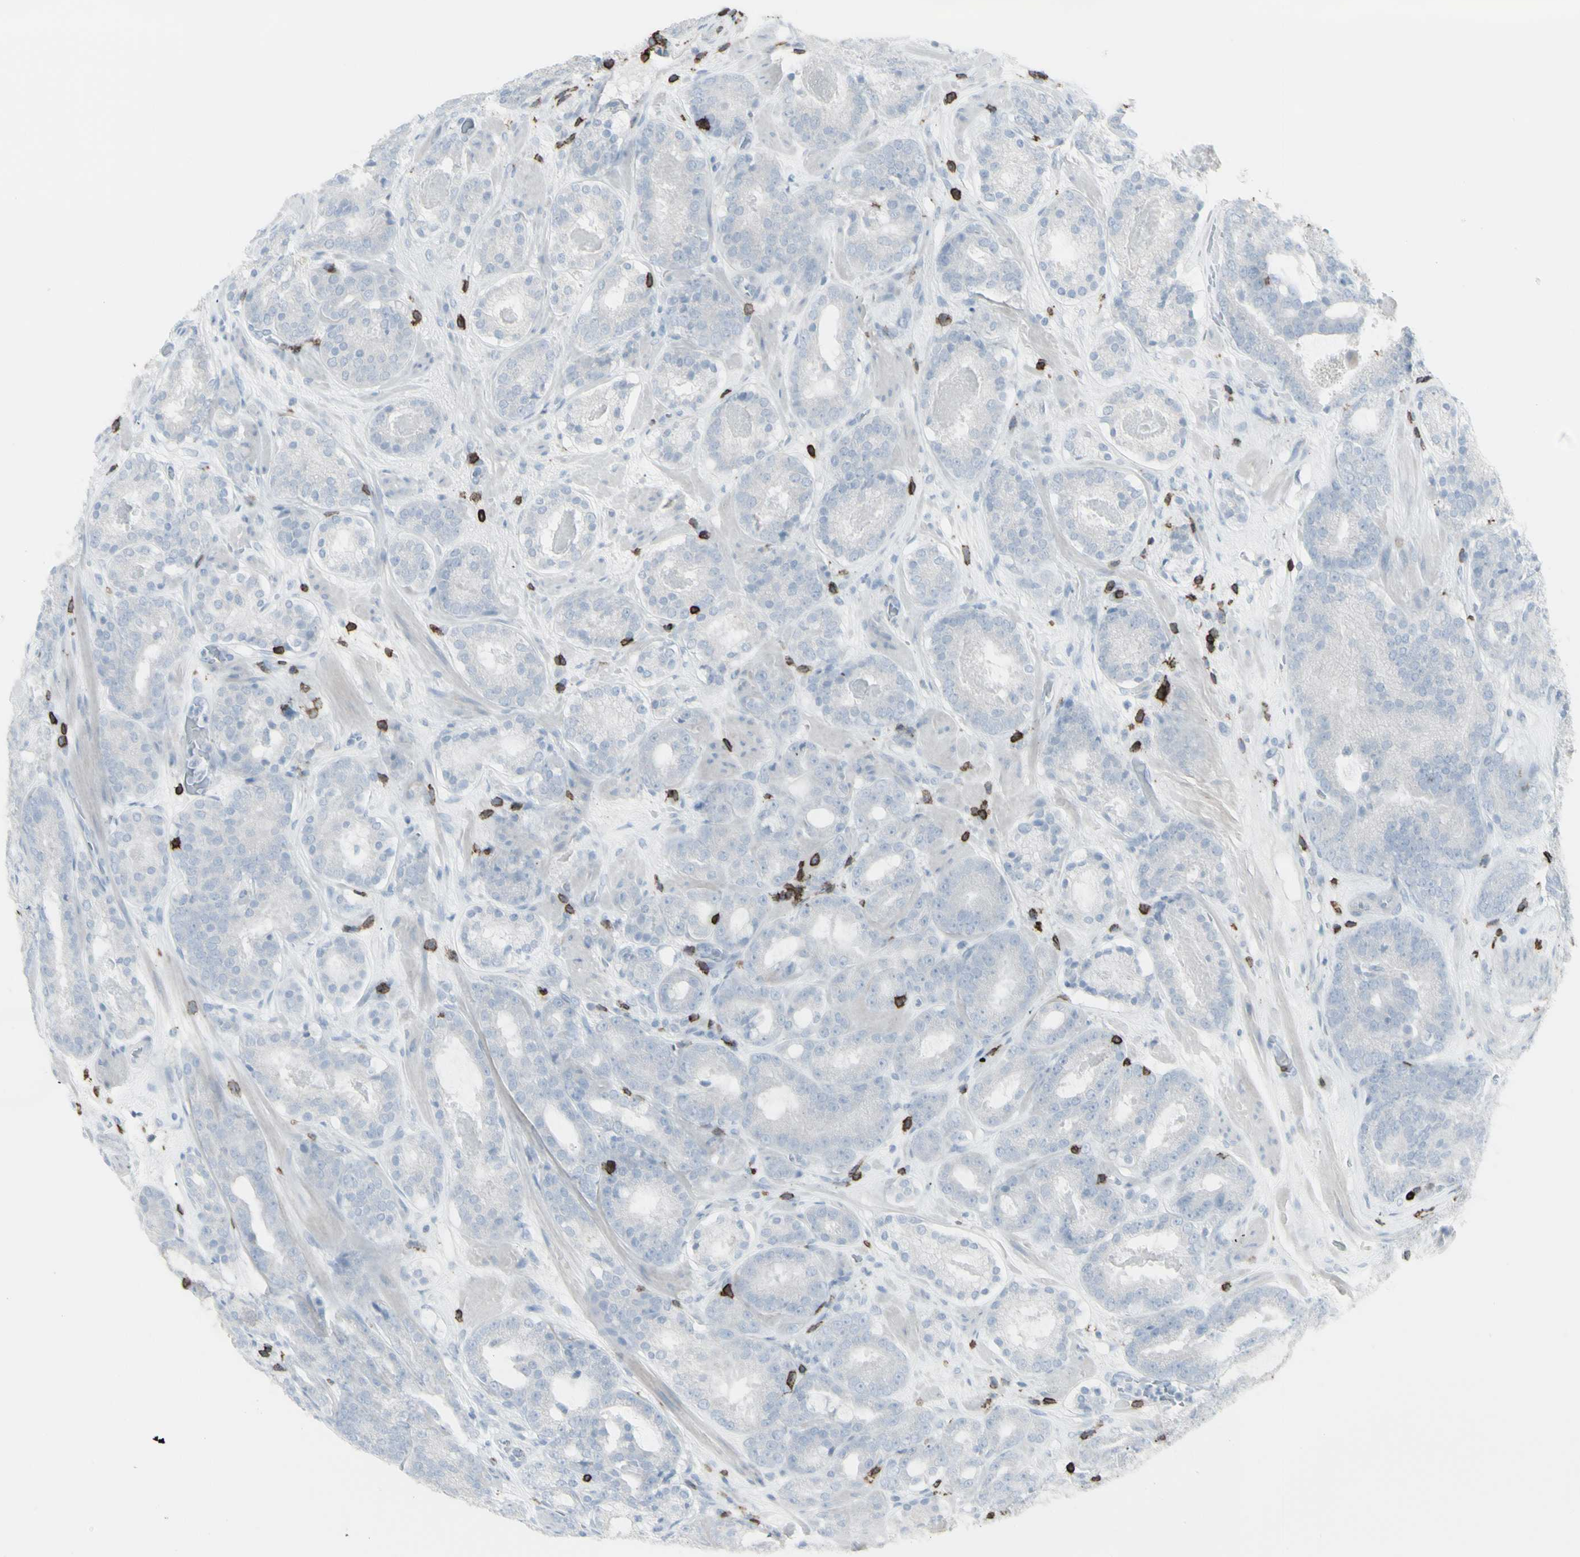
{"staining": {"intensity": "negative", "quantity": "none", "location": "none"}, "tissue": "prostate cancer", "cell_type": "Tumor cells", "image_type": "cancer", "snomed": [{"axis": "morphology", "description": "Adenocarcinoma, Low grade"}, {"axis": "topography", "description": "Prostate"}], "caption": "The photomicrograph demonstrates no significant staining in tumor cells of prostate cancer.", "gene": "CD247", "patient": {"sex": "male", "age": 69}}